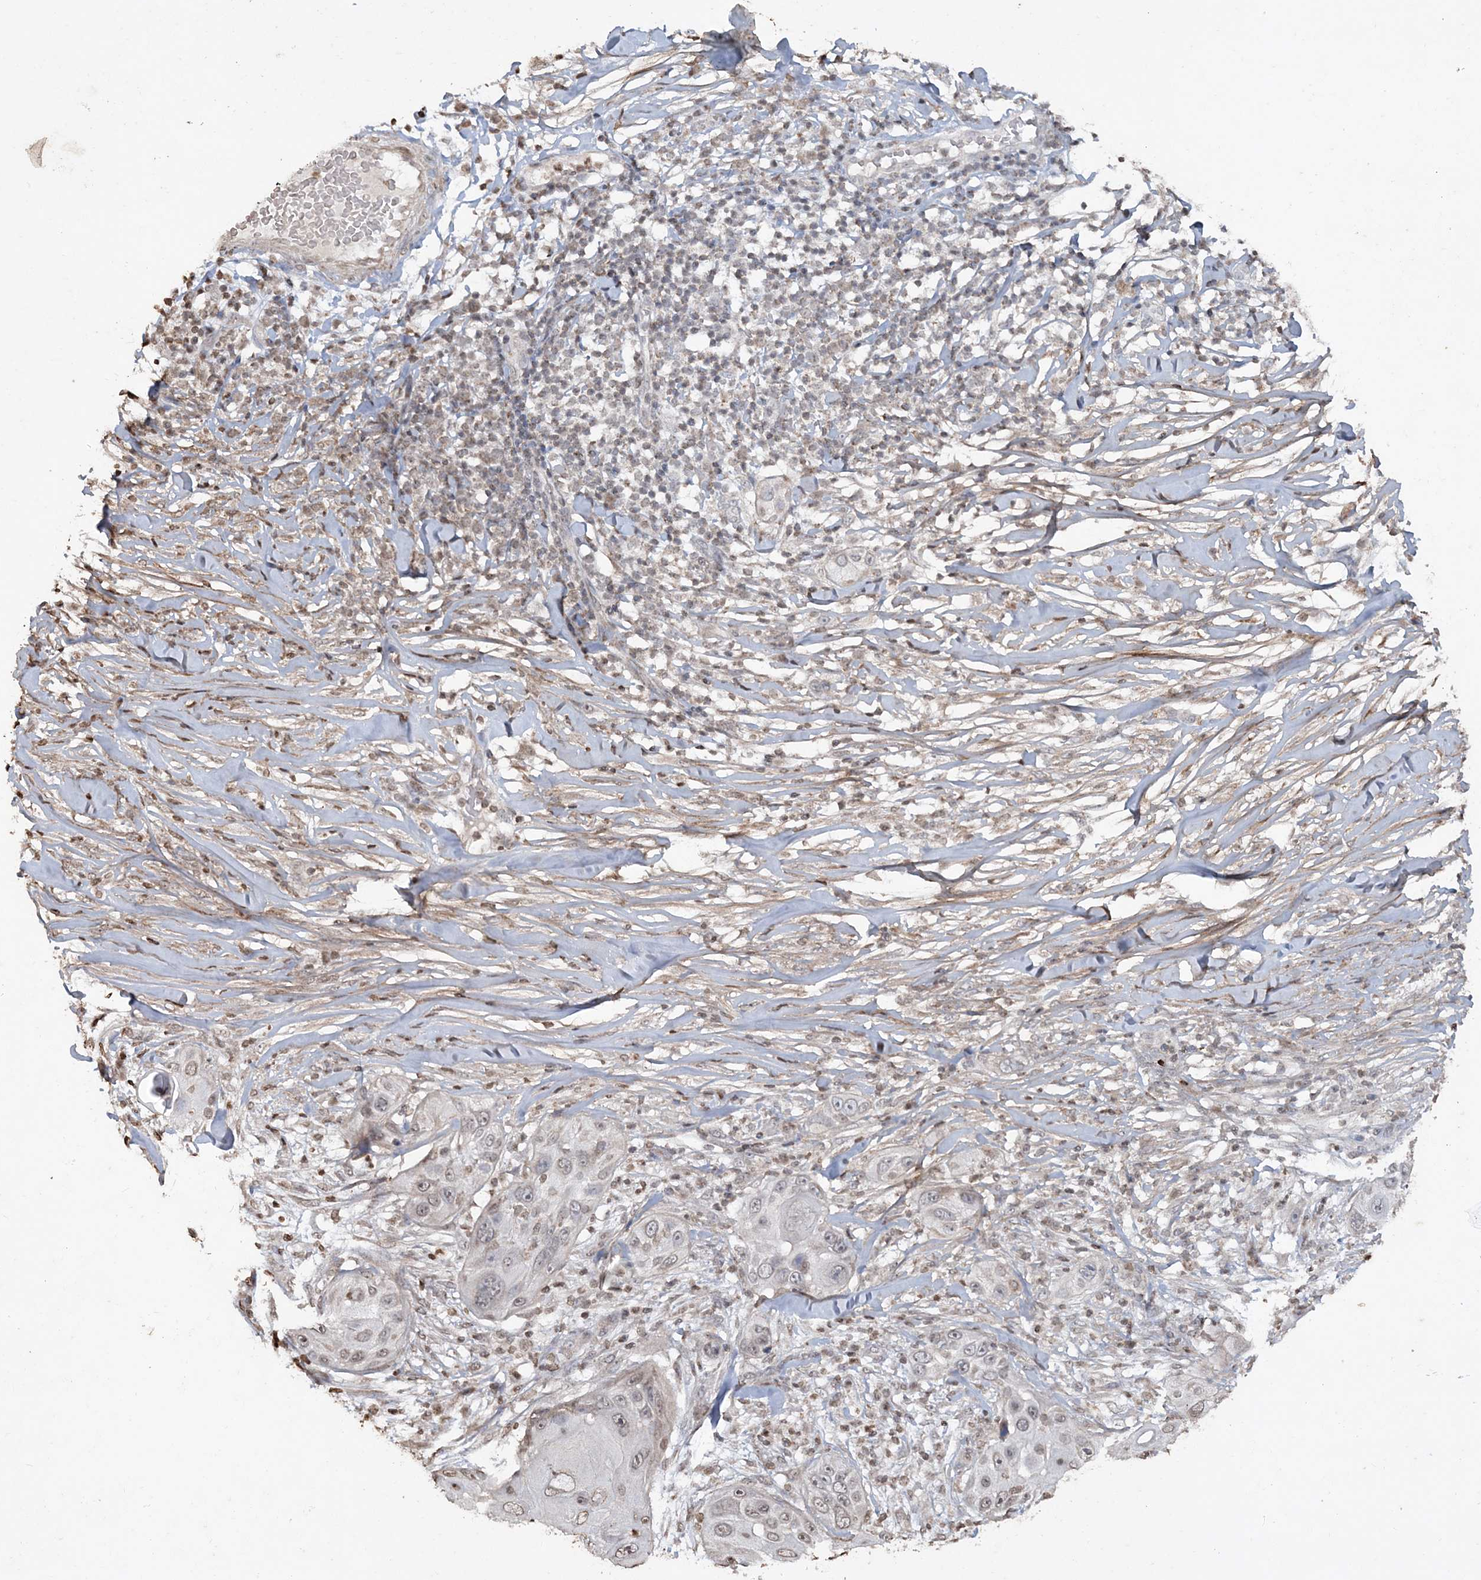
{"staining": {"intensity": "negative", "quantity": "none", "location": "none"}, "tissue": "skin cancer", "cell_type": "Tumor cells", "image_type": "cancer", "snomed": [{"axis": "morphology", "description": "Squamous cell carcinoma, NOS"}, {"axis": "topography", "description": "Skin"}], "caption": "This image is of skin cancer stained with immunohistochemistry to label a protein in brown with the nuclei are counter-stained blue. There is no positivity in tumor cells.", "gene": "TTC7A", "patient": {"sex": "female", "age": 44}}